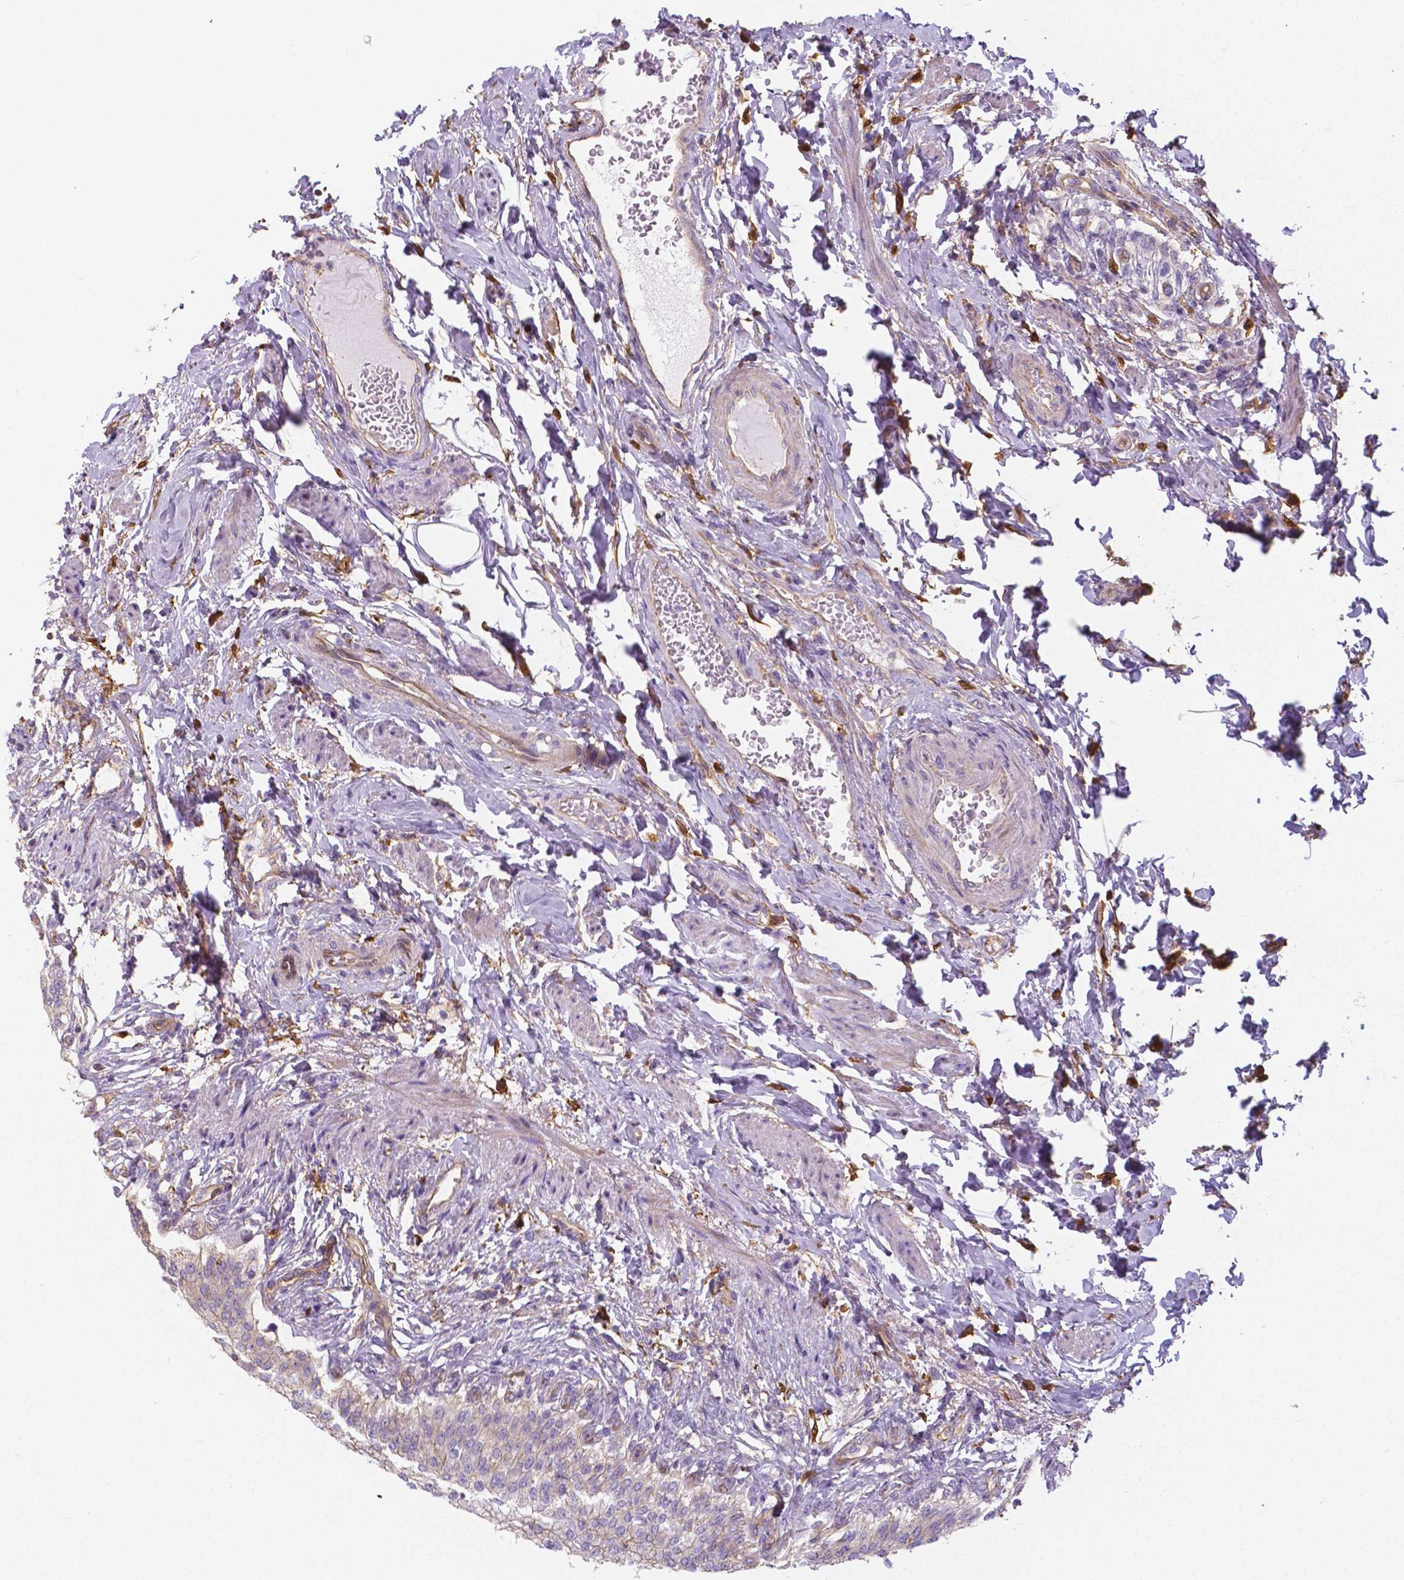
{"staining": {"intensity": "weak", "quantity": "<25%", "location": "cytoplasmic/membranous"}, "tissue": "urinary bladder", "cell_type": "Urothelial cells", "image_type": "normal", "snomed": [{"axis": "morphology", "description": "Normal tissue, NOS"}, {"axis": "topography", "description": "Urinary bladder"}, {"axis": "topography", "description": "Peripheral nerve tissue"}], "caption": "Immunohistochemical staining of benign urinary bladder shows no significant positivity in urothelial cells.", "gene": "CRMP1", "patient": {"sex": "female", "age": 60}}